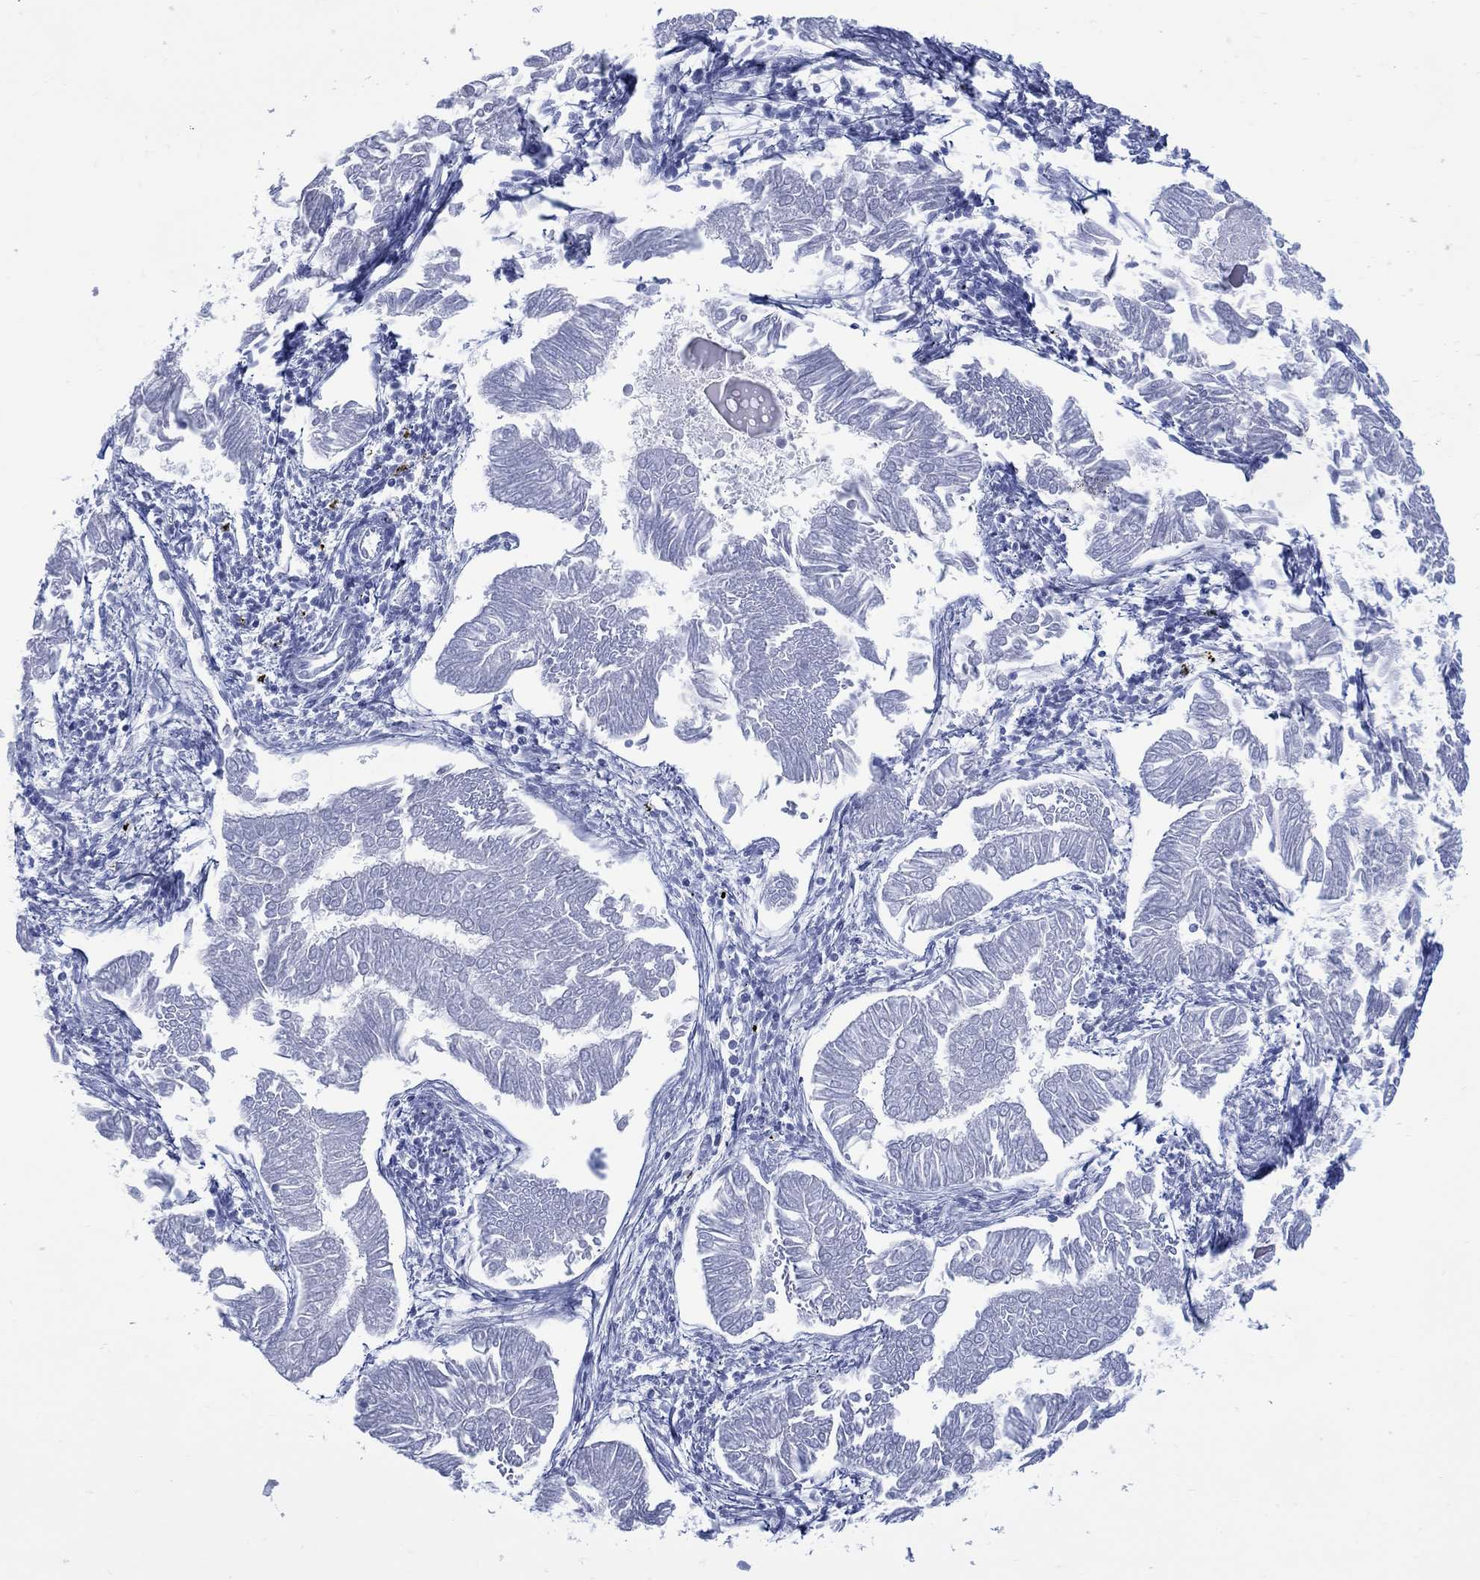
{"staining": {"intensity": "negative", "quantity": "none", "location": "none"}, "tissue": "endometrial cancer", "cell_type": "Tumor cells", "image_type": "cancer", "snomed": [{"axis": "morphology", "description": "Adenocarcinoma, NOS"}, {"axis": "topography", "description": "Endometrium"}], "caption": "Tumor cells are negative for protein expression in human endometrial cancer.", "gene": "DDI1", "patient": {"sex": "female", "age": 53}}